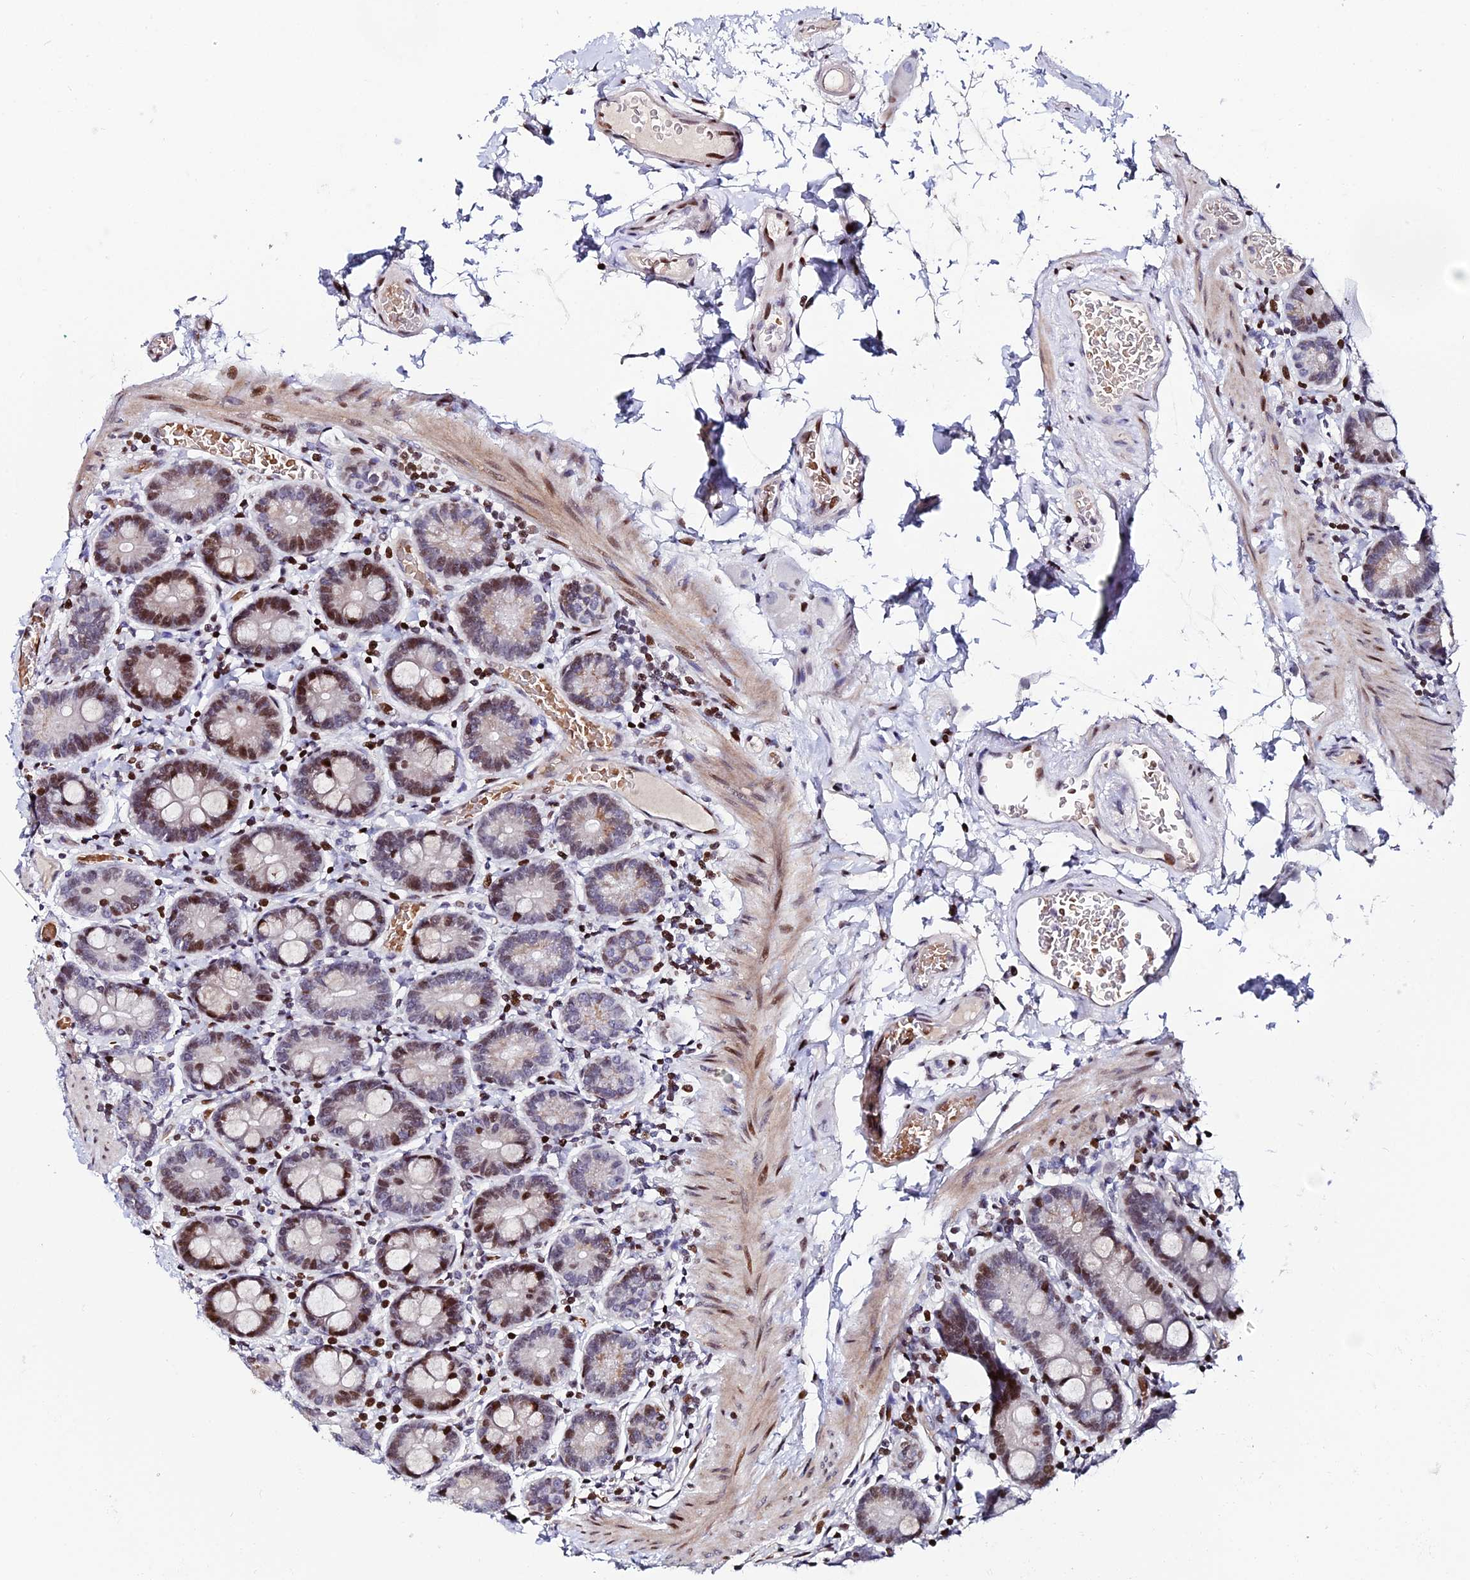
{"staining": {"intensity": "strong", "quantity": "25%-75%", "location": "nuclear"}, "tissue": "duodenum", "cell_type": "Glandular cells", "image_type": "normal", "snomed": [{"axis": "morphology", "description": "Normal tissue, NOS"}, {"axis": "topography", "description": "Duodenum"}], "caption": "A high-resolution photomicrograph shows IHC staining of normal duodenum, which shows strong nuclear staining in approximately 25%-75% of glandular cells. The protein is shown in brown color, while the nuclei are stained blue.", "gene": "MYNN", "patient": {"sex": "male", "age": 55}}